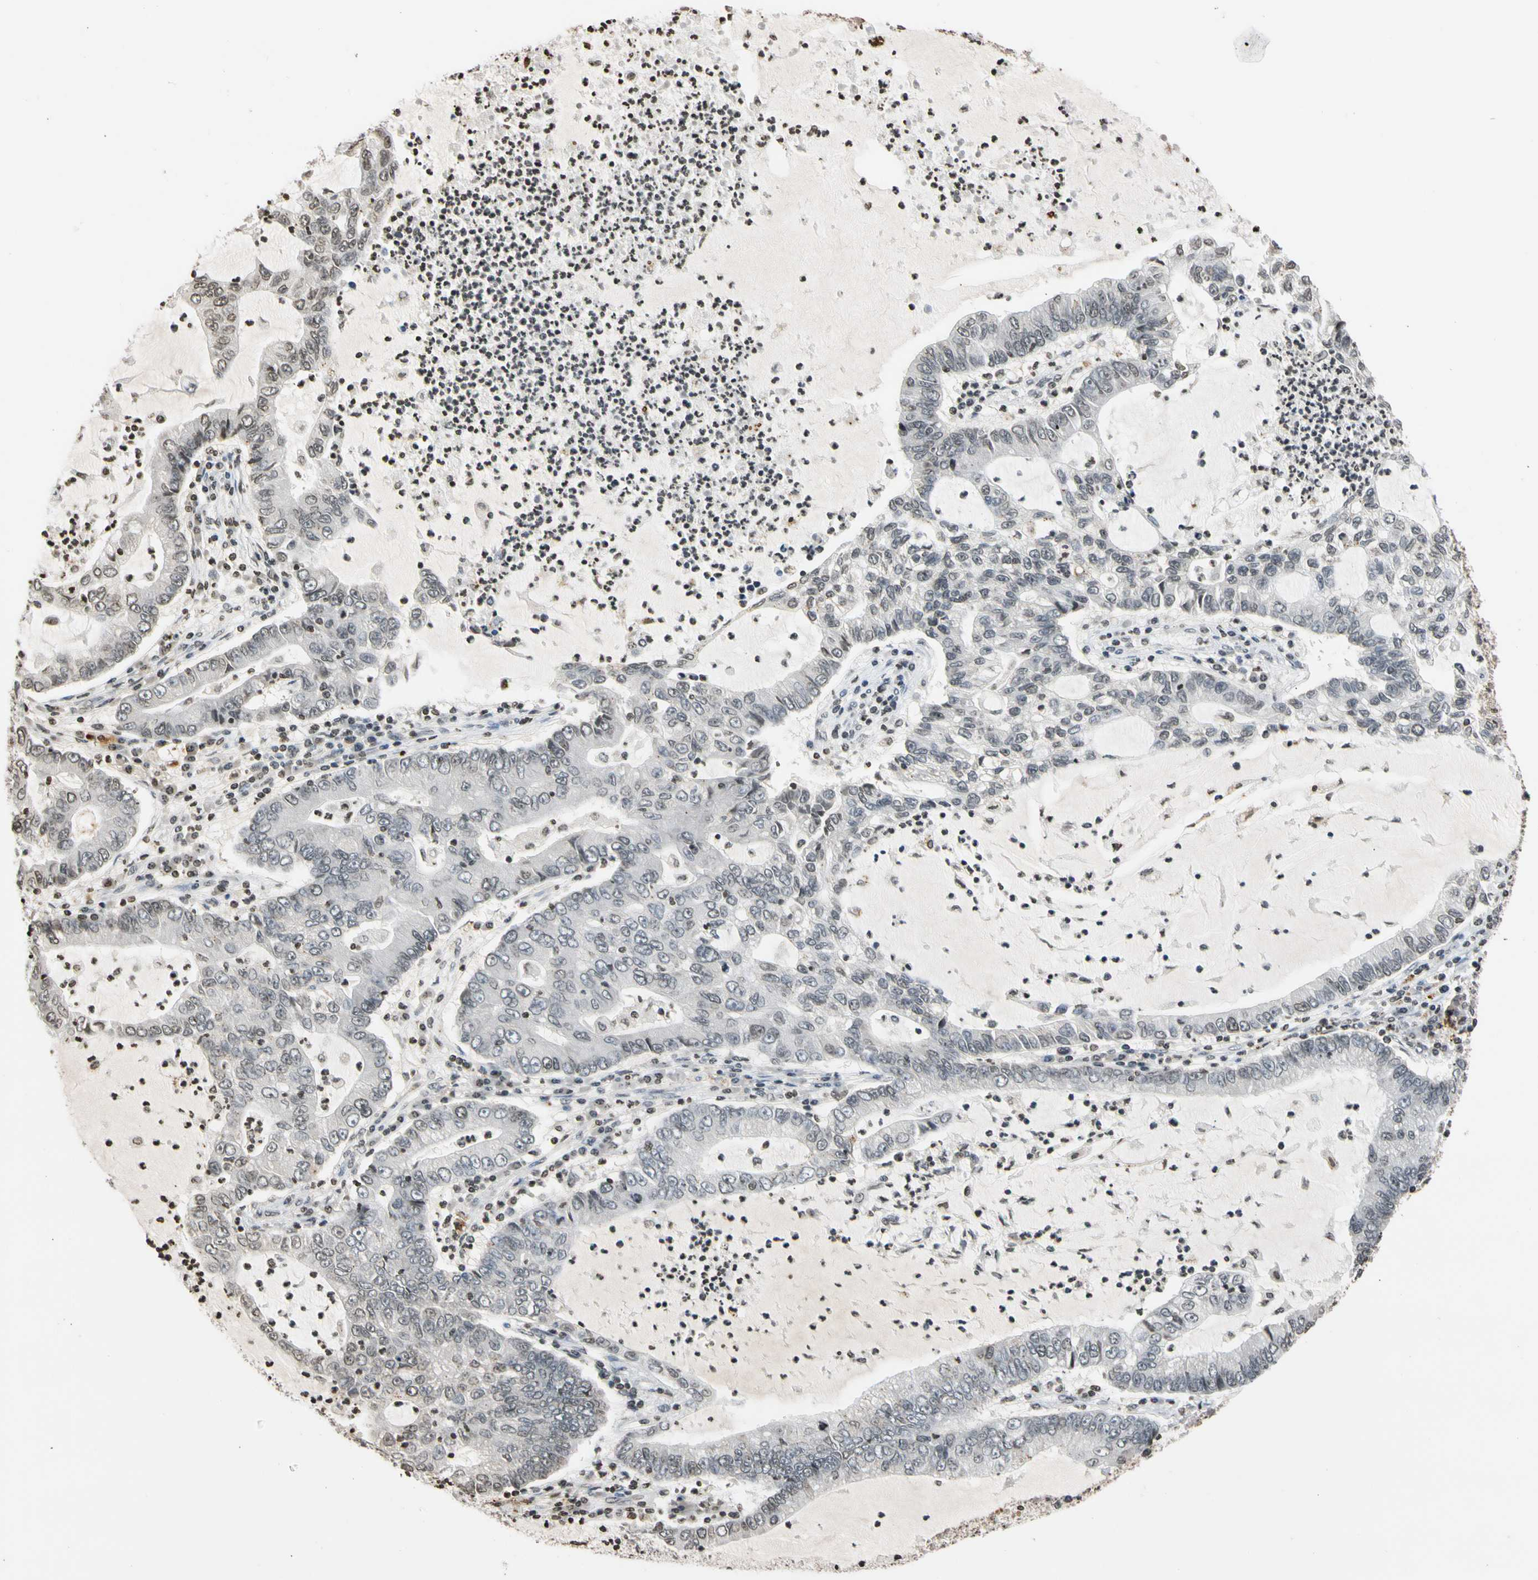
{"staining": {"intensity": "negative", "quantity": "none", "location": "none"}, "tissue": "lung cancer", "cell_type": "Tumor cells", "image_type": "cancer", "snomed": [{"axis": "morphology", "description": "Adenocarcinoma, NOS"}, {"axis": "topography", "description": "Lung"}], "caption": "Immunohistochemistry (IHC) histopathology image of lung adenocarcinoma stained for a protein (brown), which reveals no staining in tumor cells. The staining is performed using DAB brown chromogen with nuclei counter-stained in using hematoxylin.", "gene": "GPX4", "patient": {"sex": "female", "age": 51}}